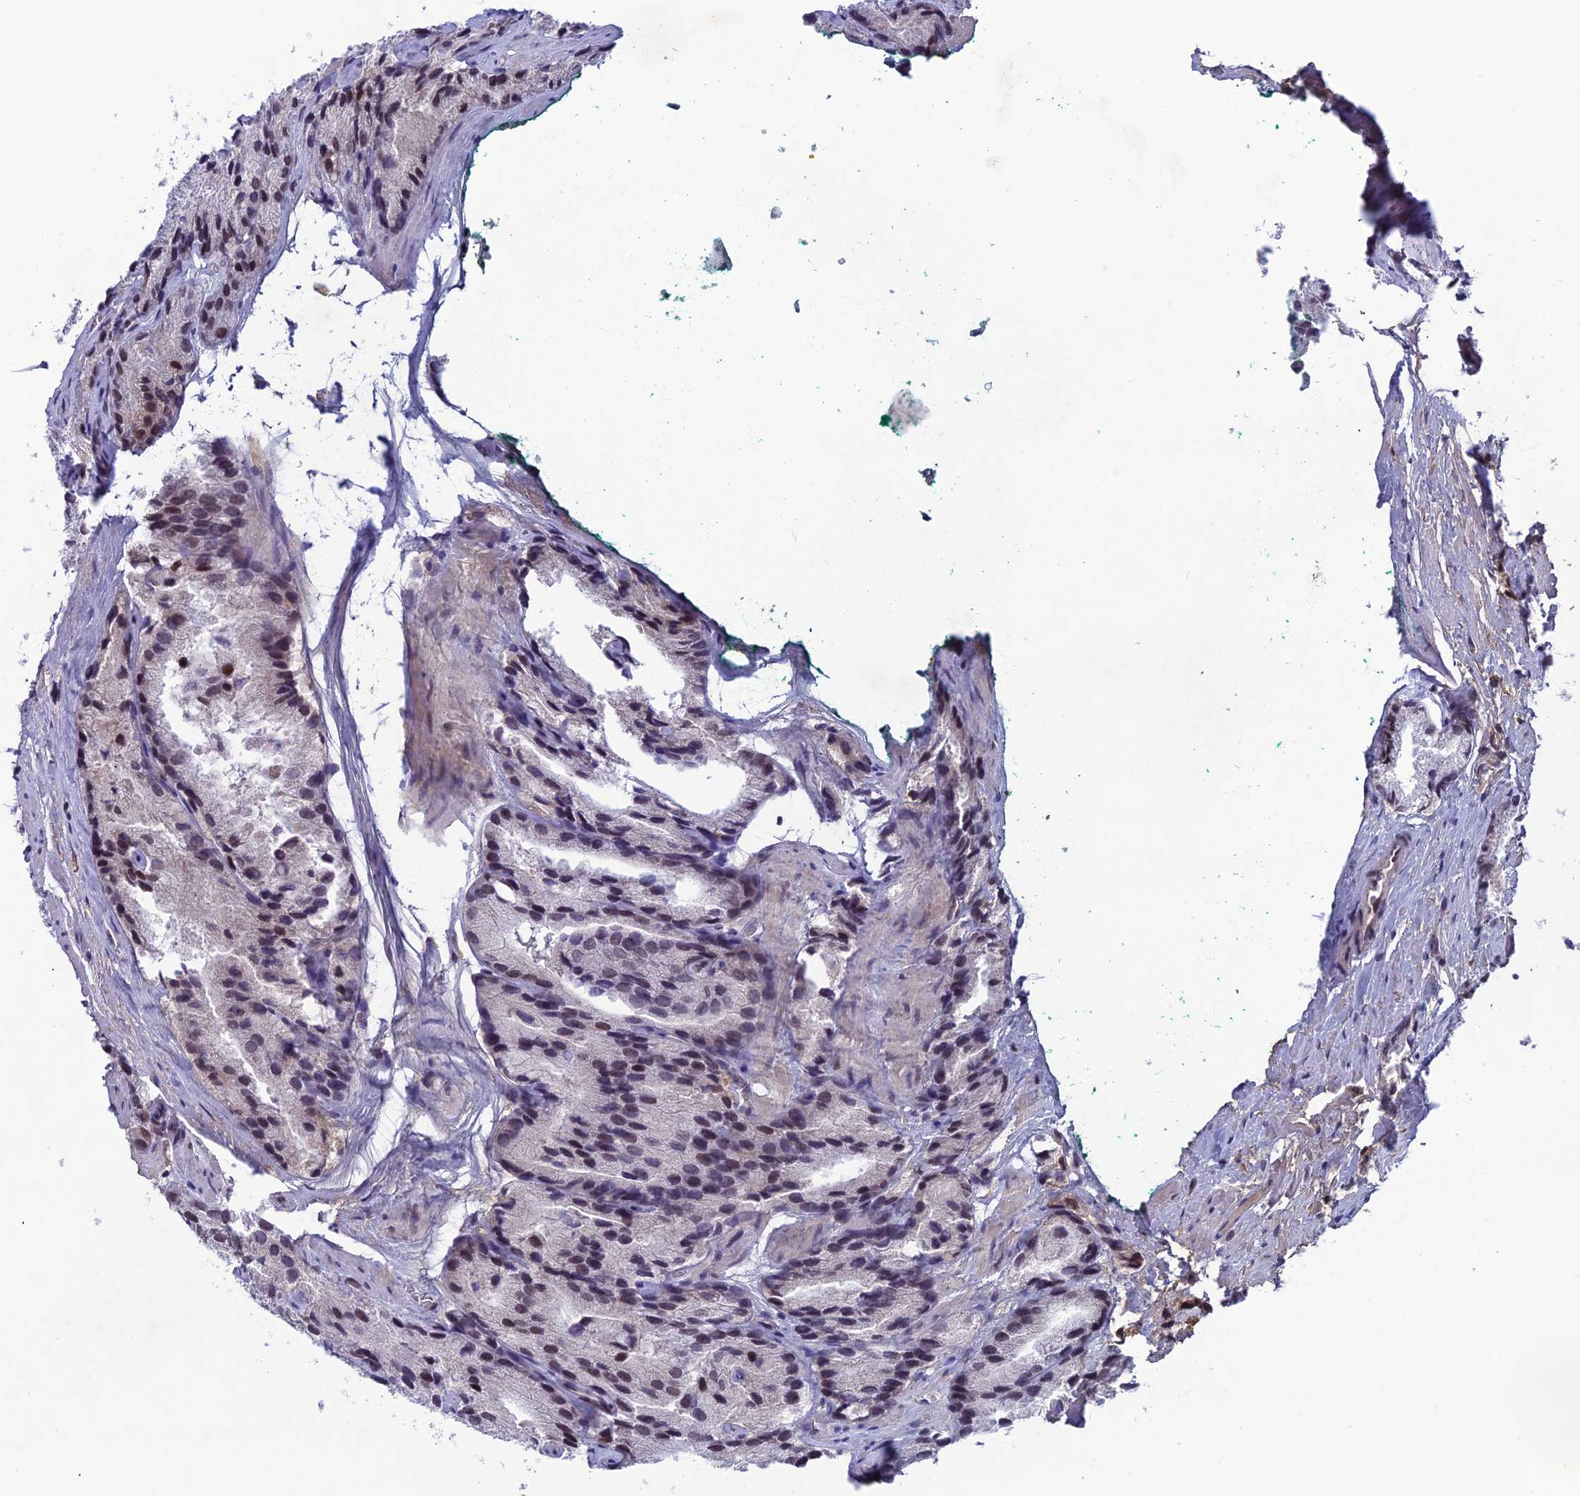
{"staining": {"intensity": "weak", "quantity": "<25%", "location": "nuclear"}, "tissue": "prostate cancer", "cell_type": "Tumor cells", "image_type": "cancer", "snomed": [{"axis": "morphology", "description": "Adenocarcinoma, High grade"}, {"axis": "topography", "description": "Prostate"}], "caption": "High magnification brightfield microscopy of prostate cancer (adenocarcinoma (high-grade)) stained with DAB (3,3'-diaminobenzidine) (brown) and counterstained with hematoxylin (blue): tumor cells show no significant expression. The staining was performed using DAB (3,3'-diaminobenzidine) to visualize the protein expression in brown, while the nuclei were stained in blue with hematoxylin (Magnification: 20x).", "gene": "FKBPL", "patient": {"sex": "male", "age": 66}}